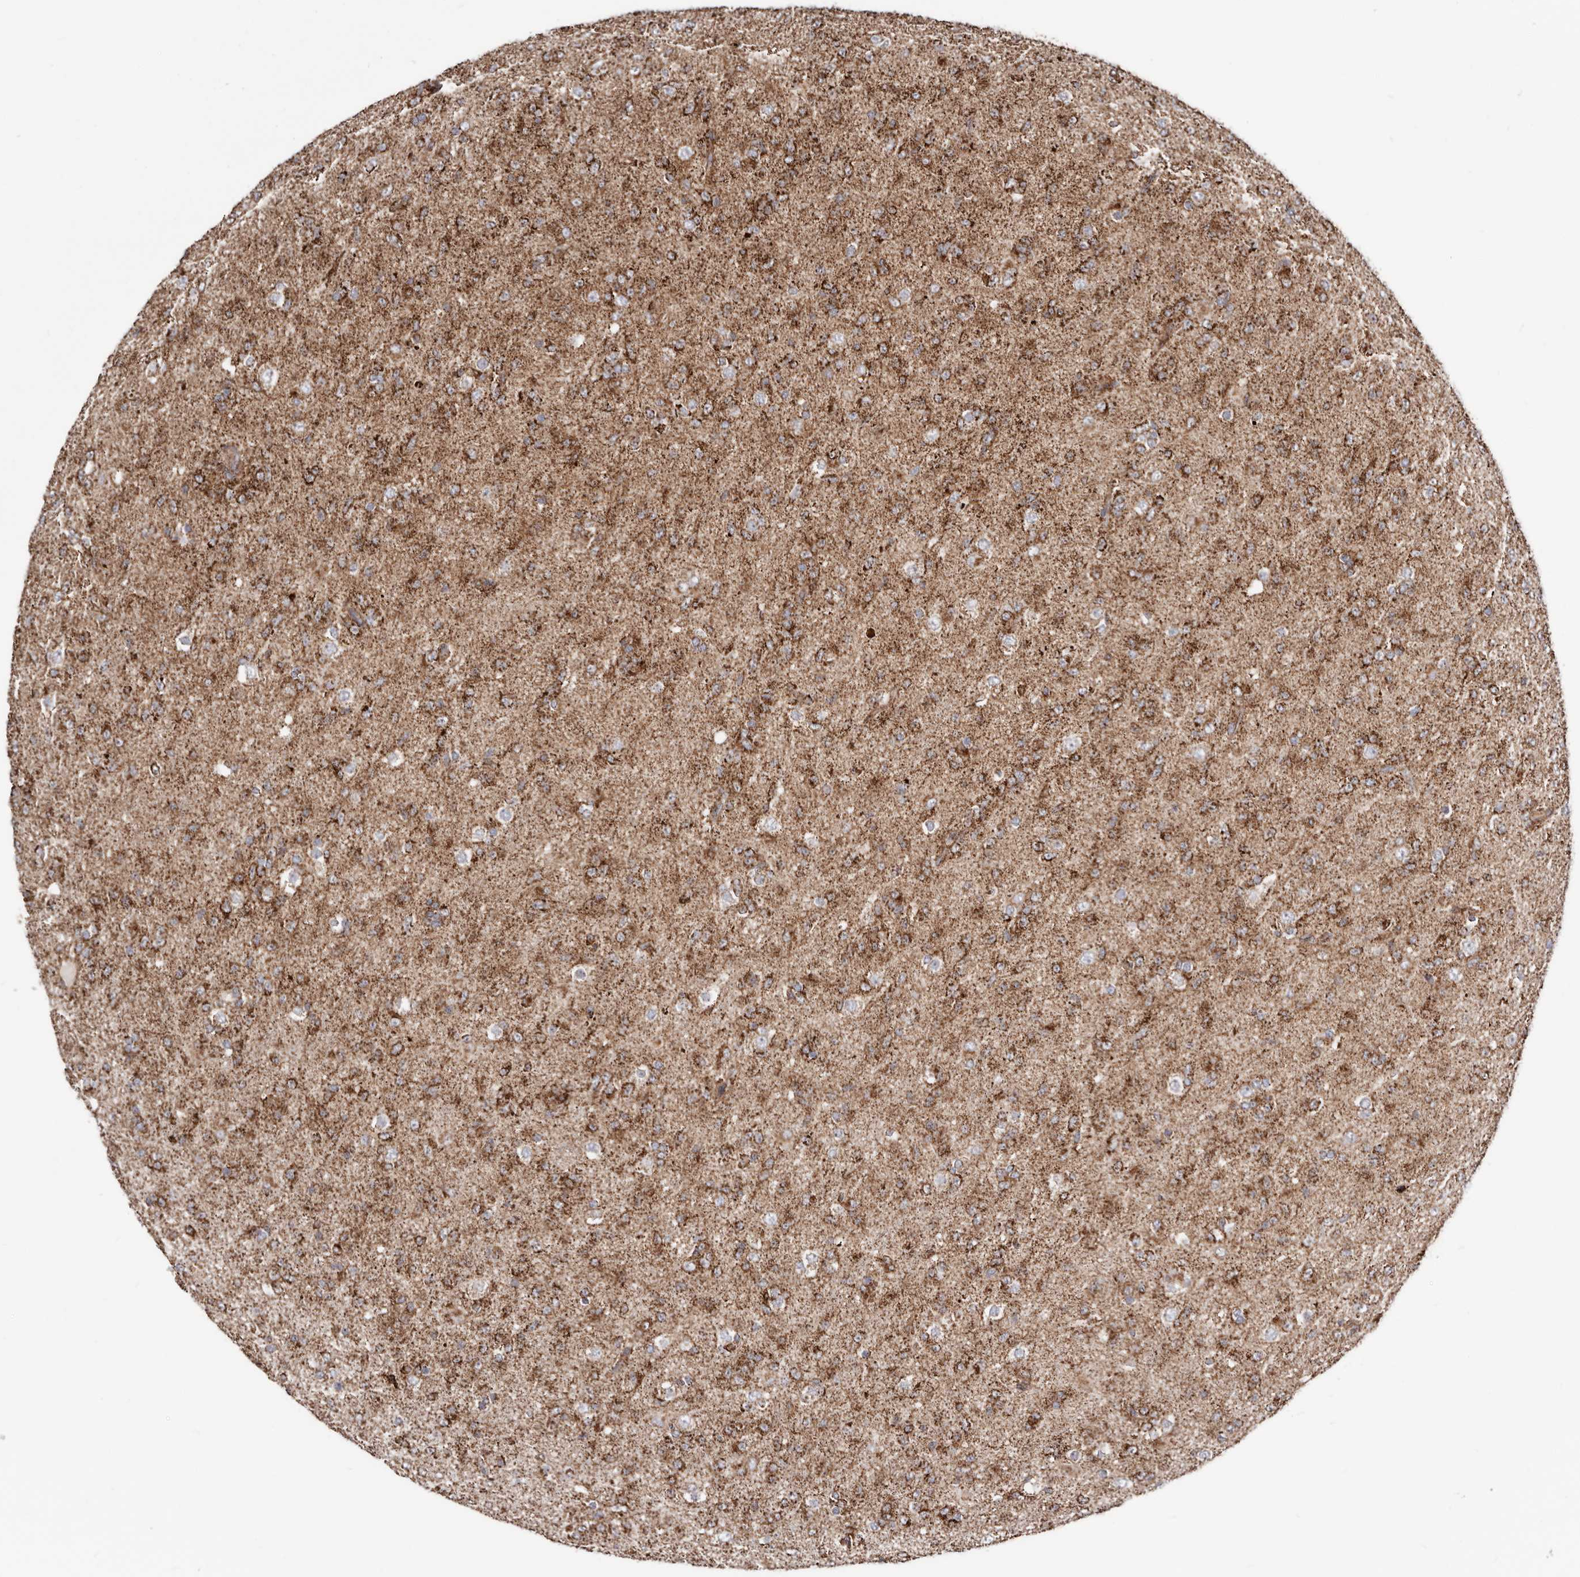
{"staining": {"intensity": "strong", "quantity": "25%-75%", "location": "cytoplasmic/membranous"}, "tissue": "glioma", "cell_type": "Tumor cells", "image_type": "cancer", "snomed": [{"axis": "morphology", "description": "Glioma, malignant, Low grade"}, {"axis": "topography", "description": "Brain"}], "caption": "A high amount of strong cytoplasmic/membranous positivity is present in approximately 25%-75% of tumor cells in glioma tissue.", "gene": "PRKACB", "patient": {"sex": "male", "age": 65}}